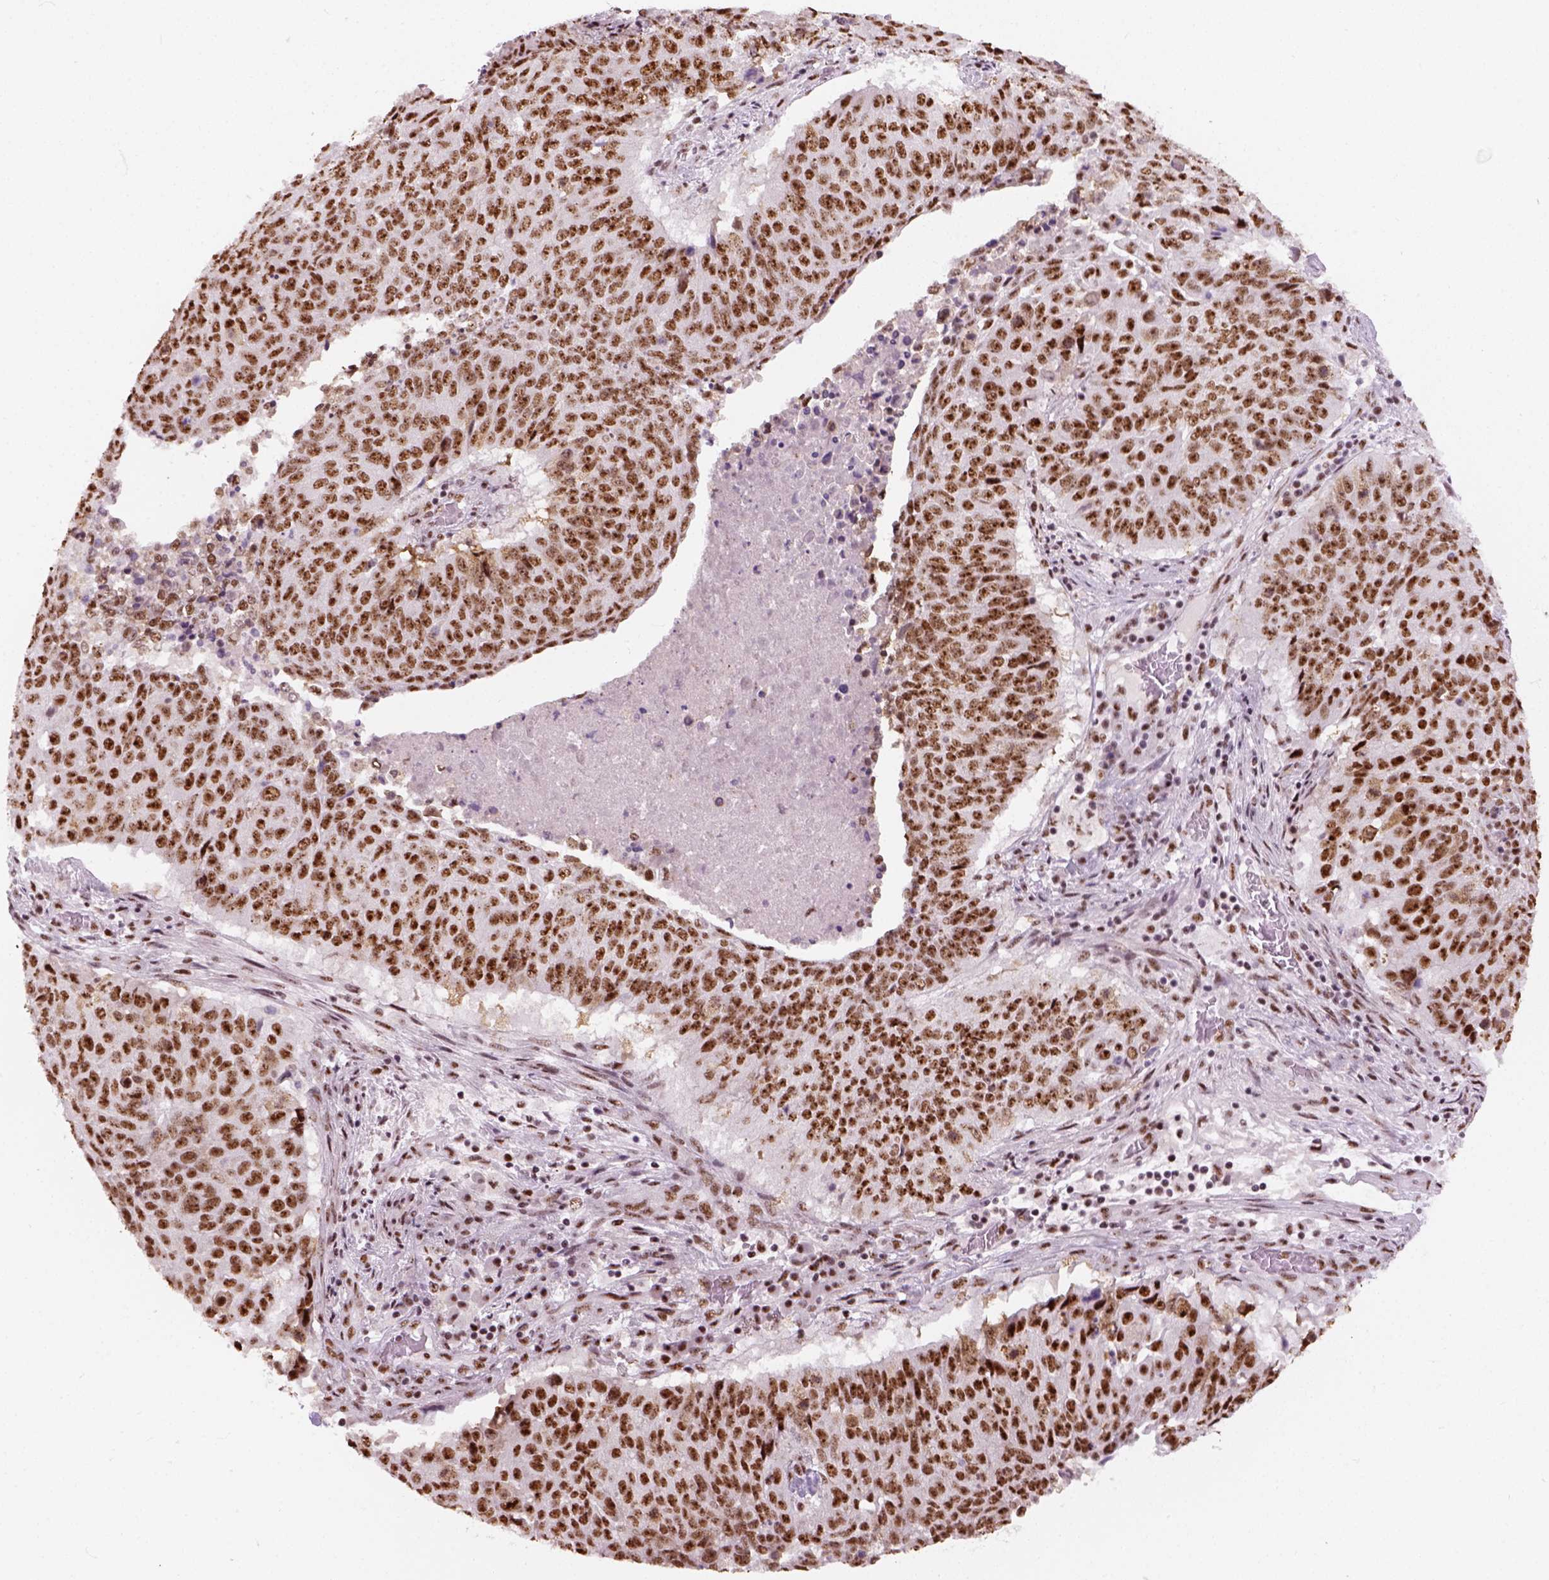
{"staining": {"intensity": "strong", "quantity": ">75%", "location": "nuclear"}, "tissue": "lung cancer", "cell_type": "Tumor cells", "image_type": "cancer", "snomed": [{"axis": "morphology", "description": "Normal tissue, NOS"}, {"axis": "morphology", "description": "Squamous cell carcinoma, NOS"}, {"axis": "topography", "description": "Bronchus"}, {"axis": "topography", "description": "Lung"}], "caption": "This is a photomicrograph of IHC staining of lung cancer (squamous cell carcinoma), which shows strong positivity in the nuclear of tumor cells.", "gene": "GTF2F1", "patient": {"sex": "male", "age": 64}}